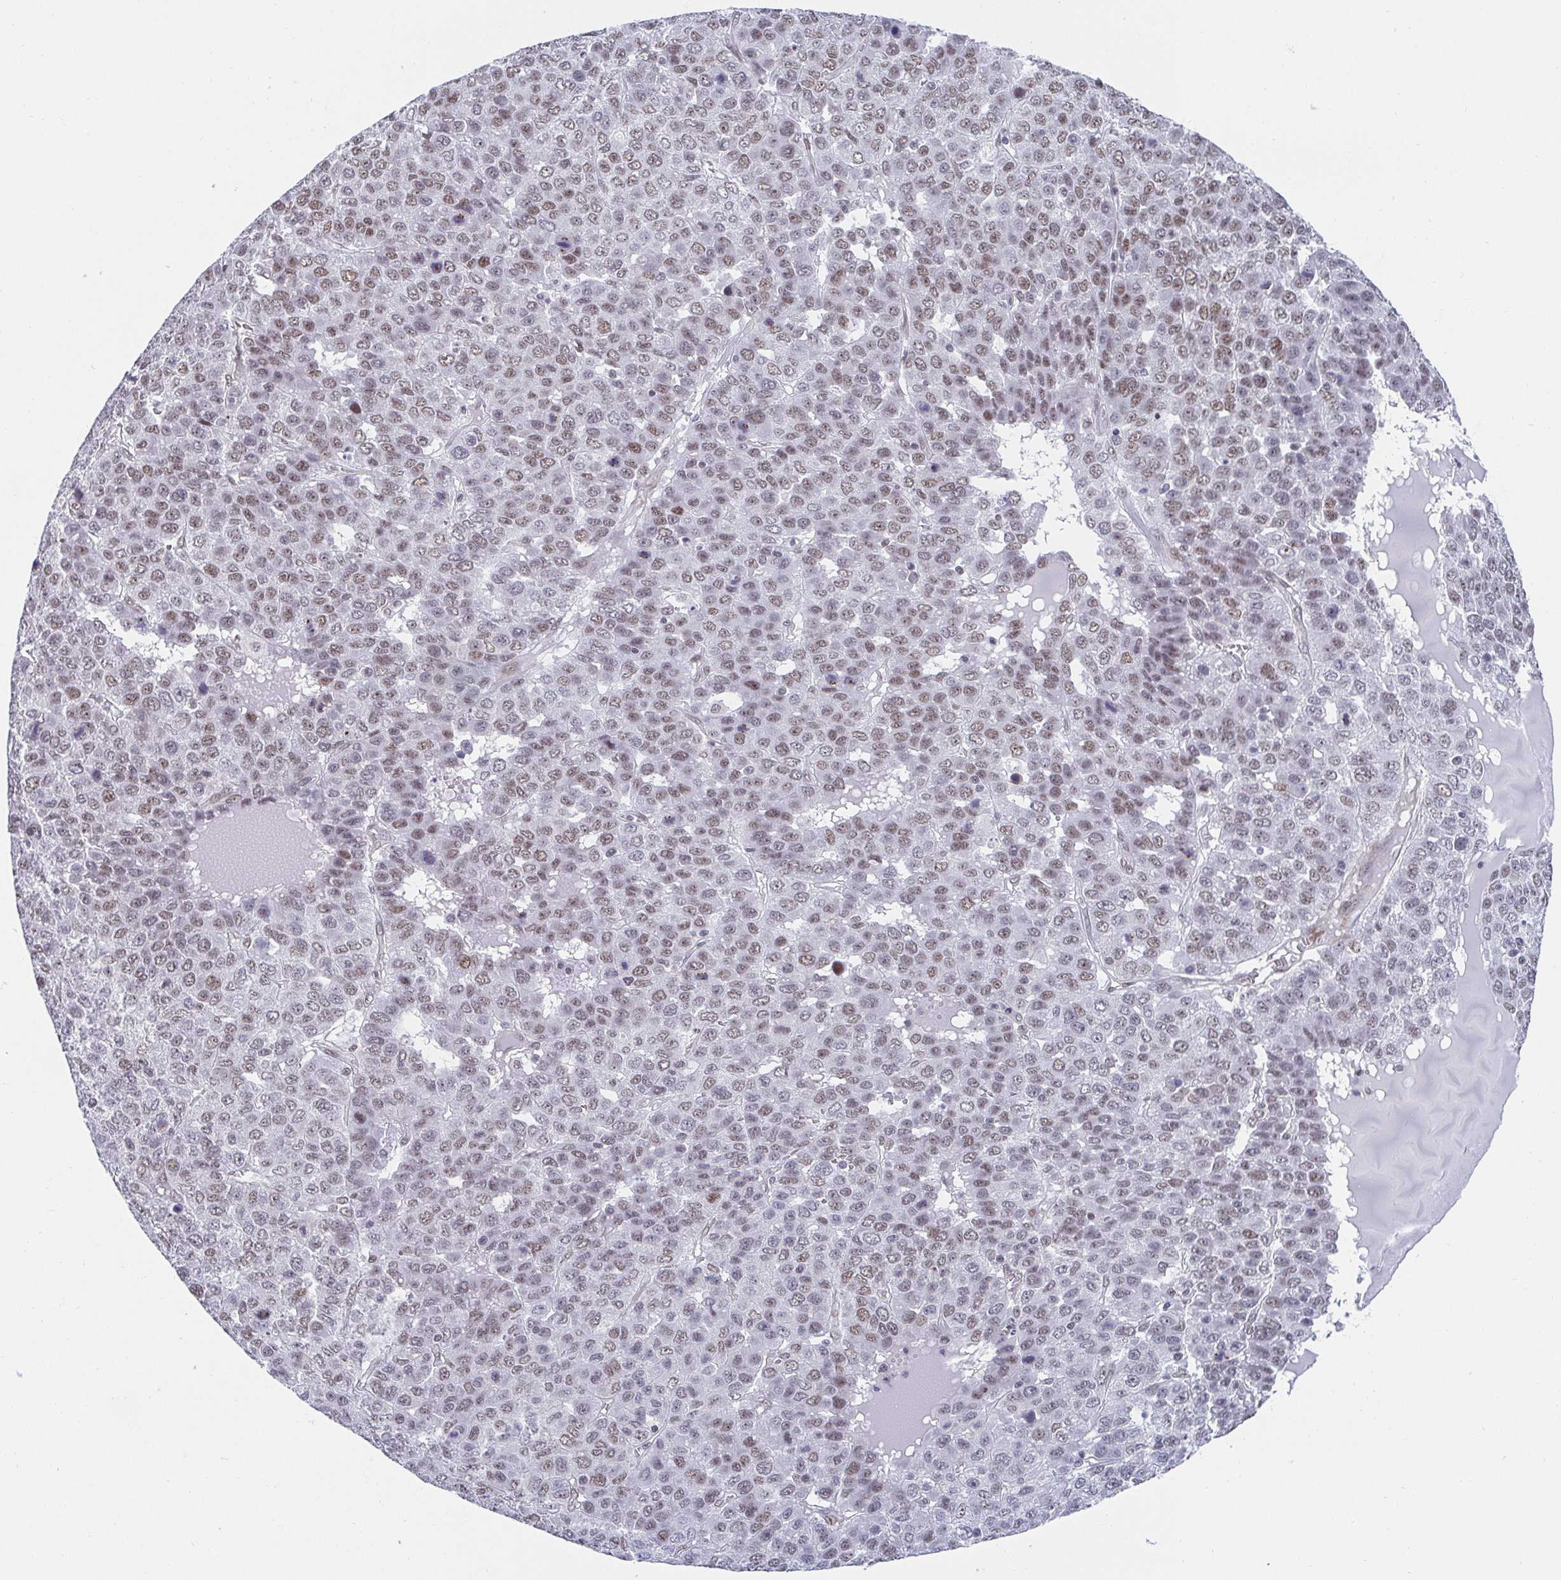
{"staining": {"intensity": "moderate", "quantity": "25%-75%", "location": "nuclear"}, "tissue": "liver cancer", "cell_type": "Tumor cells", "image_type": "cancer", "snomed": [{"axis": "morphology", "description": "Carcinoma, Hepatocellular, NOS"}, {"axis": "topography", "description": "Liver"}], "caption": "The histopathology image demonstrates immunohistochemical staining of hepatocellular carcinoma (liver). There is moderate nuclear positivity is present in approximately 25%-75% of tumor cells.", "gene": "SLC7A10", "patient": {"sex": "male", "age": 69}}